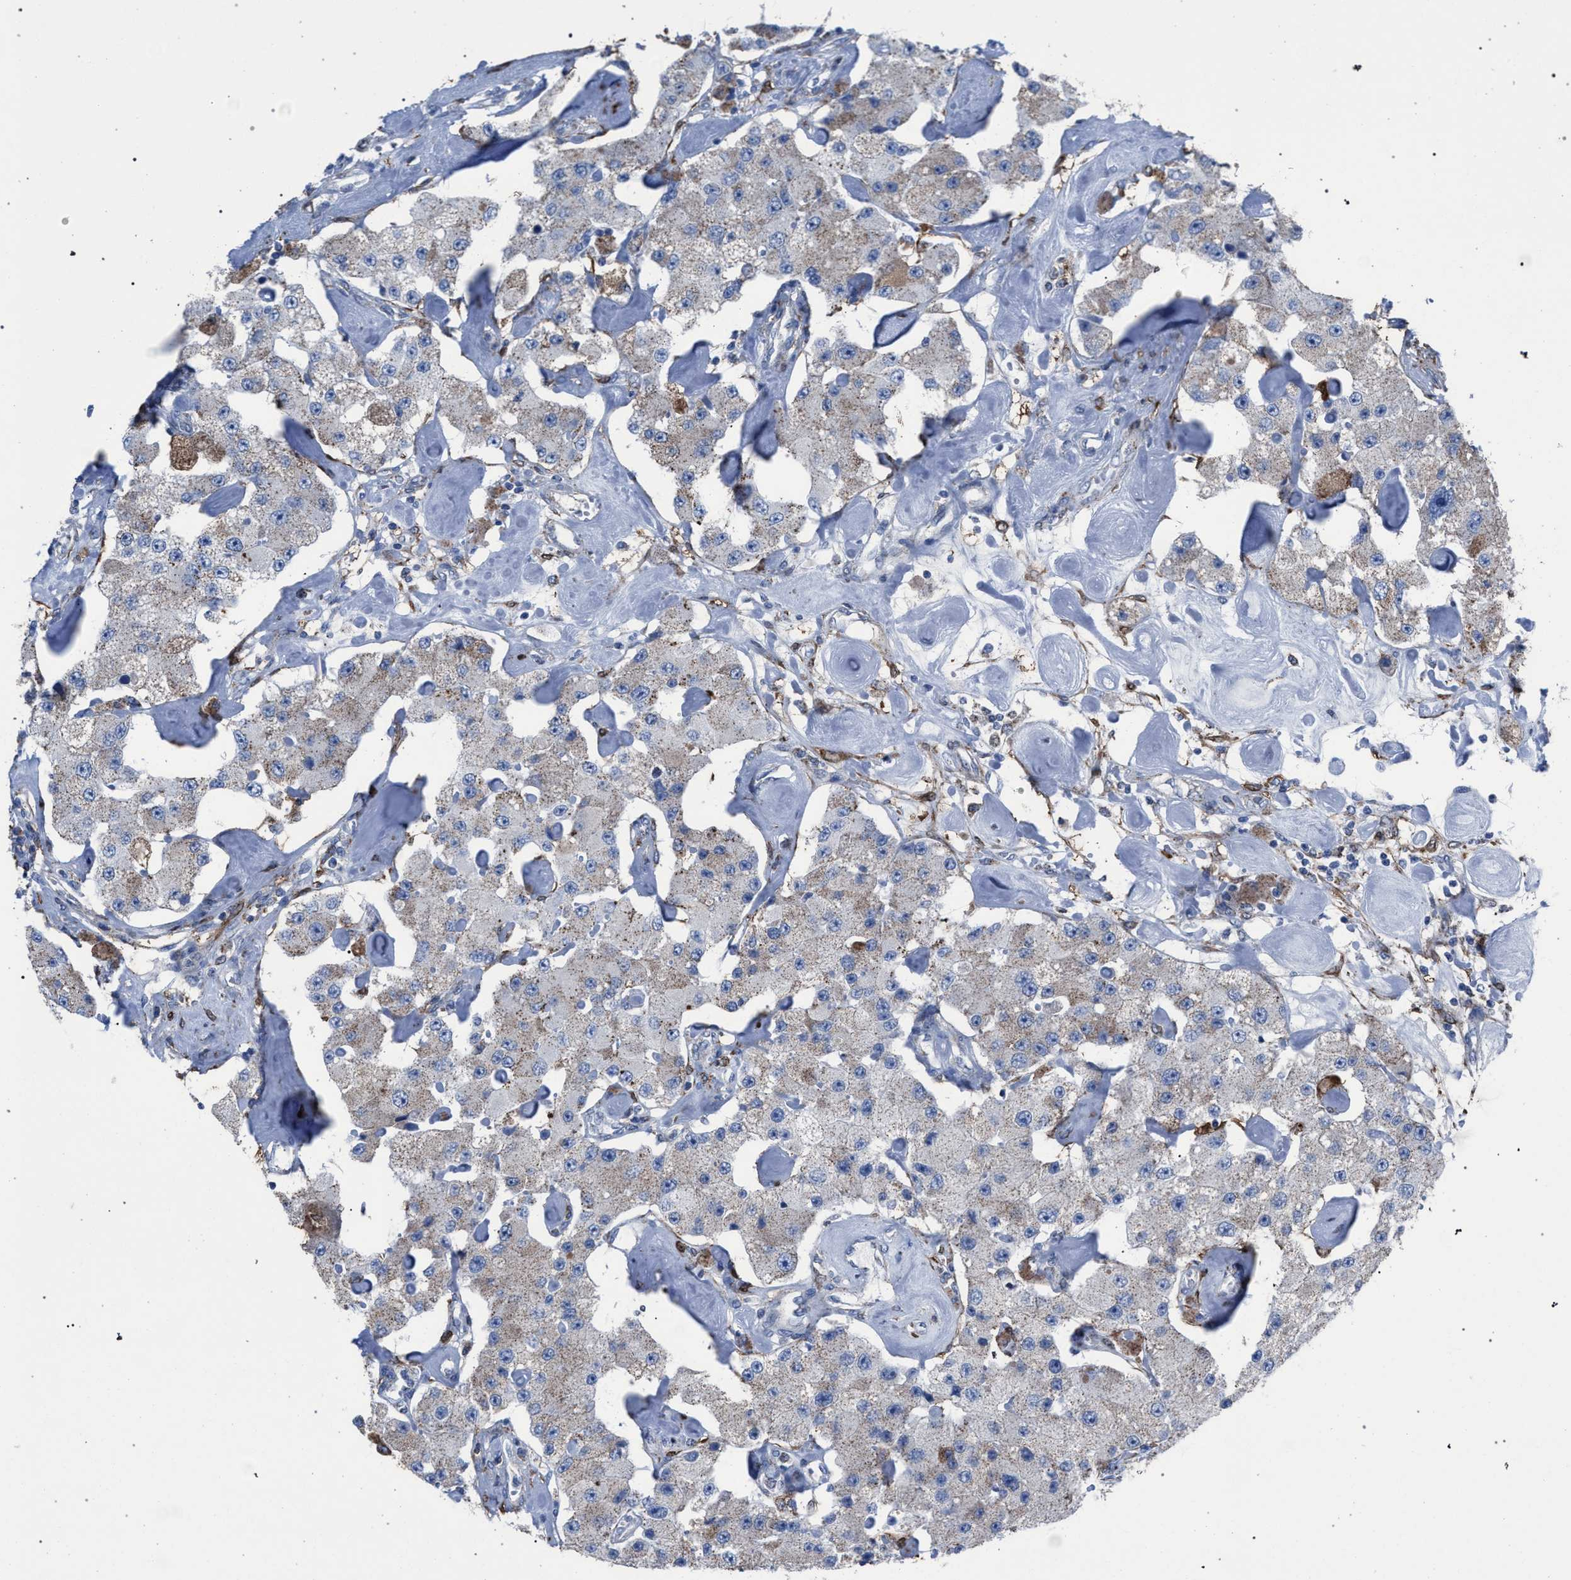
{"staining": {"intensity": "negative", "quantity": "none", "location": "none"}, "tissue": "carcinoid", "cell_type": "Tumor cells", "image_type": "cancer", "snomed": [{"axis": "morphology", "description": "Carcinoid, malignant, NOS"}, {"axis": "topography", "description": "Pancreas"}], "caption": "Carcinoid was stained to show a protein in brown. There is no significant expression in tumor cells.", "gene": "HSD17B4", "patient": {"sex": "male", "age": 41}}